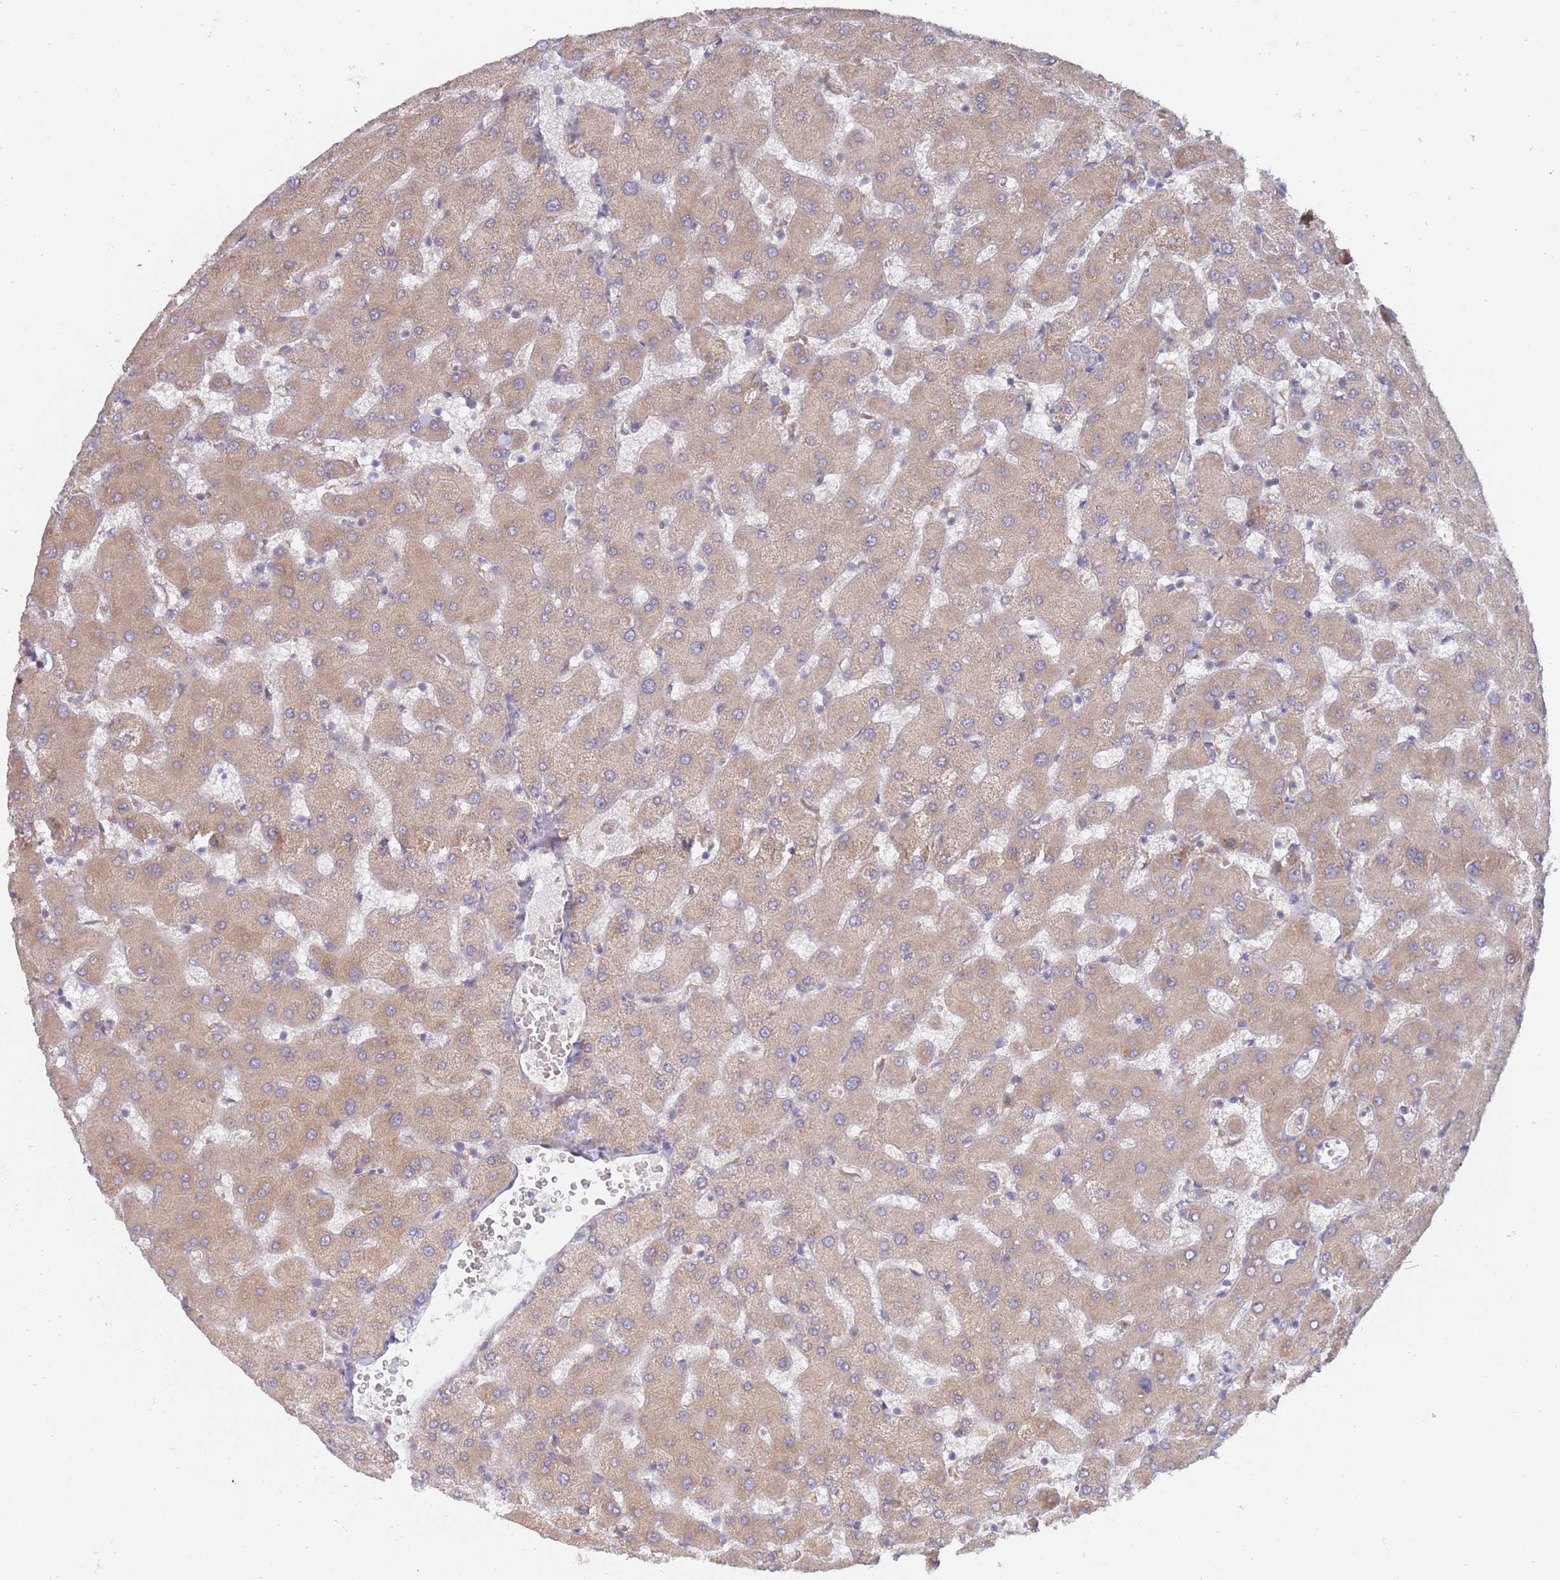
{"staining": {"intensity": "negative", "quantity": "none", "location": "none"}, "tissue": "liver", "cell_type": "Cholangiocytes", "image_type": "normal", "snomed": [{"axis": "morphology", "description": "Normal tissue, NOS"}, {"axis": "topography", "description": "Liver"}], "caption": "A high-resolution photomicrograph shows immunohistochemistry (IHC) staining of unremarkable liver, which shows no significant staining in cholangiocytes. (DAB IHC with hematoxylin counter stain).", "gene": "VRK2", "patient": {"sex": "female", "age": 63}}